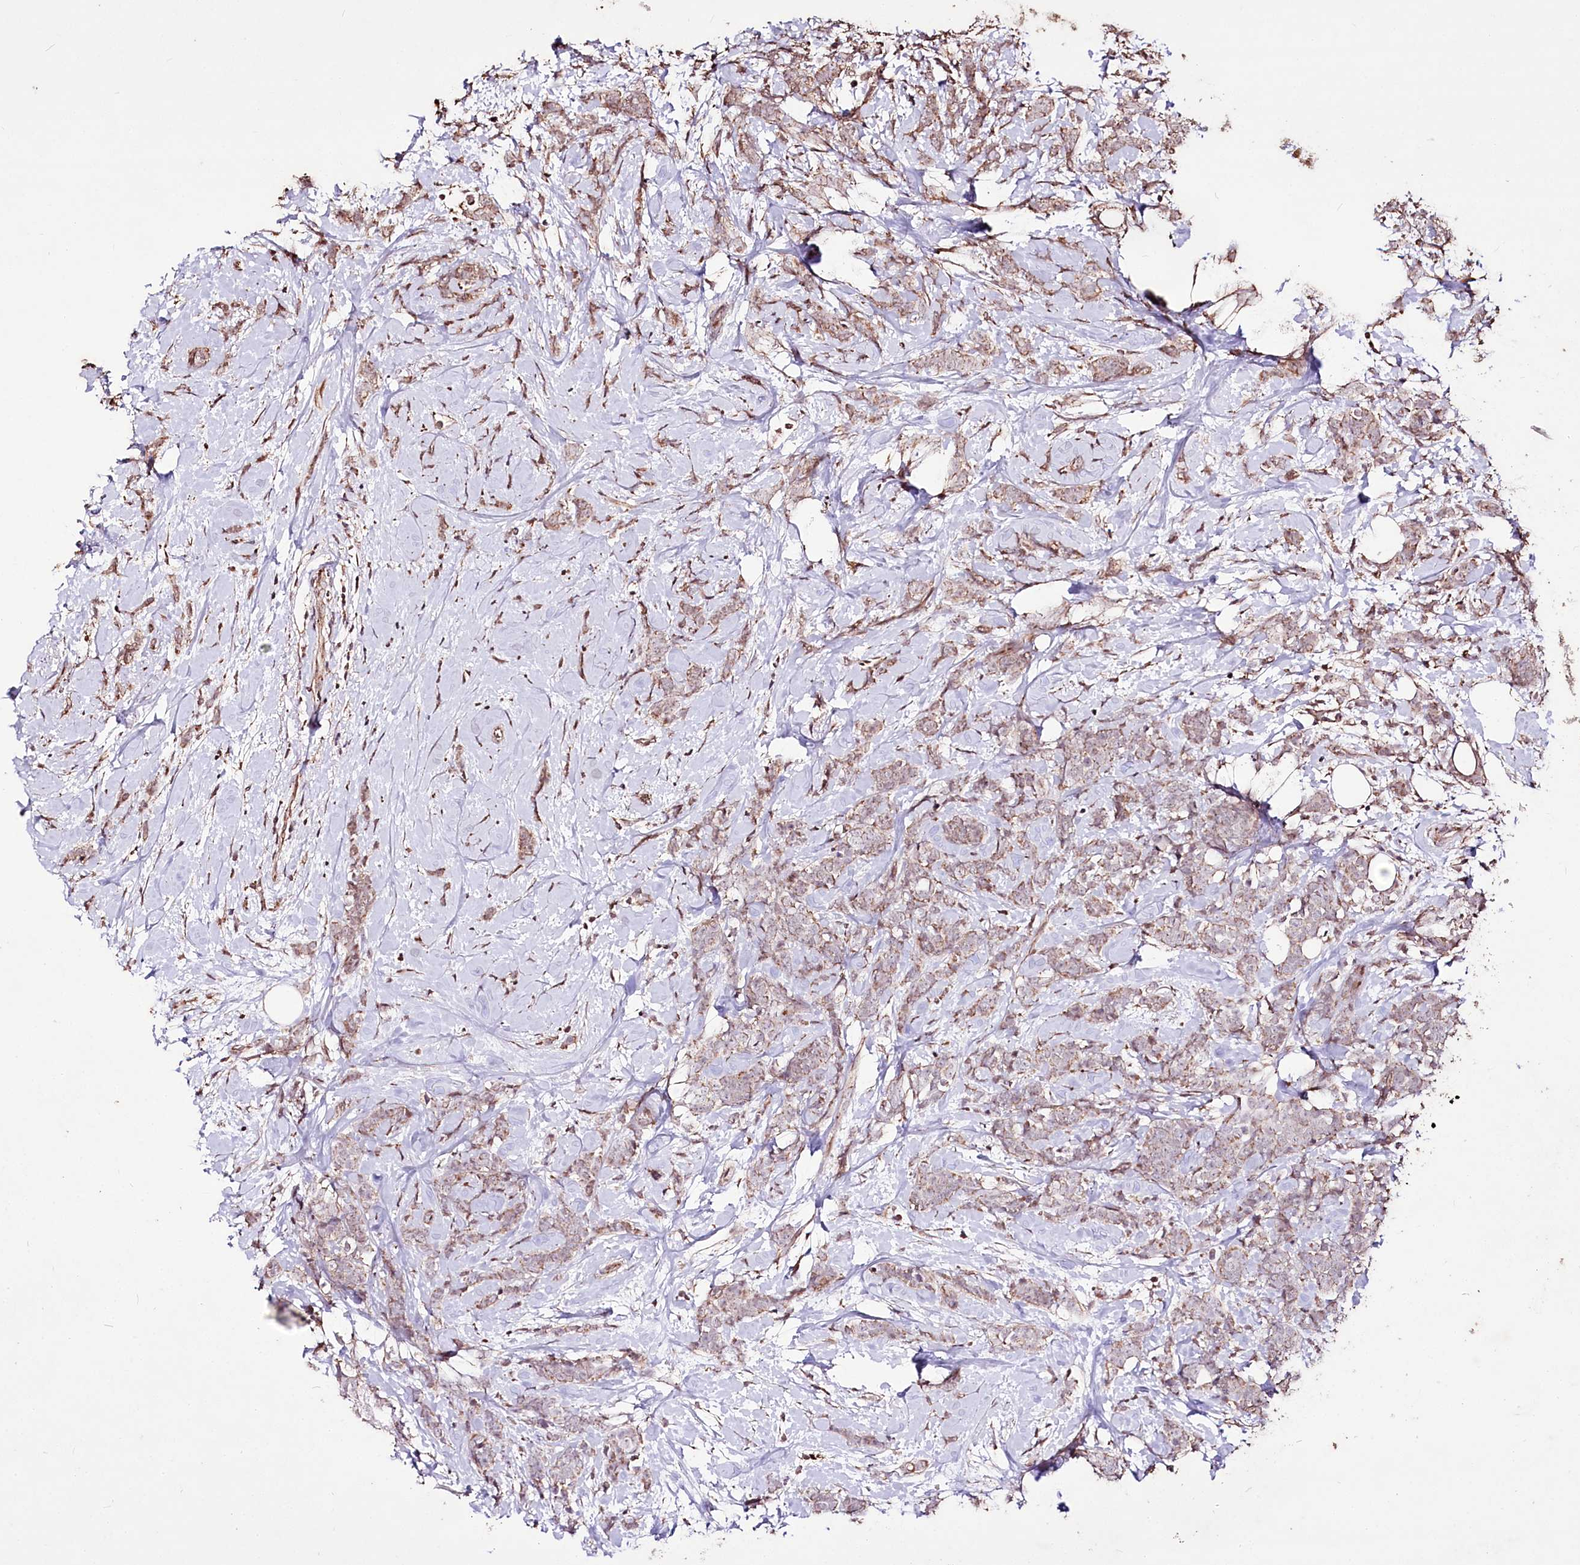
{"staining": {"intensity": "weak", "quantity": ">75%", "location": "cytoplasmic/membranous"}, "tissue": "breast cancer", "cell_type": "Tumor cells", "image_type": "cancer", "snomed": [{"axis": "morphology", "description": "Lobular carcinoma"}, {"axis": "topography", "description": "Breast"}], "caption": "Immunohistochemical staining of human lobular carcinoma (breast) displays low levels of weak cytoplasmic/membranous protein staining in approximately >75% of tumor cells.", "gene": "CARD19", "patient": {"sex": "female", "age": 58}}